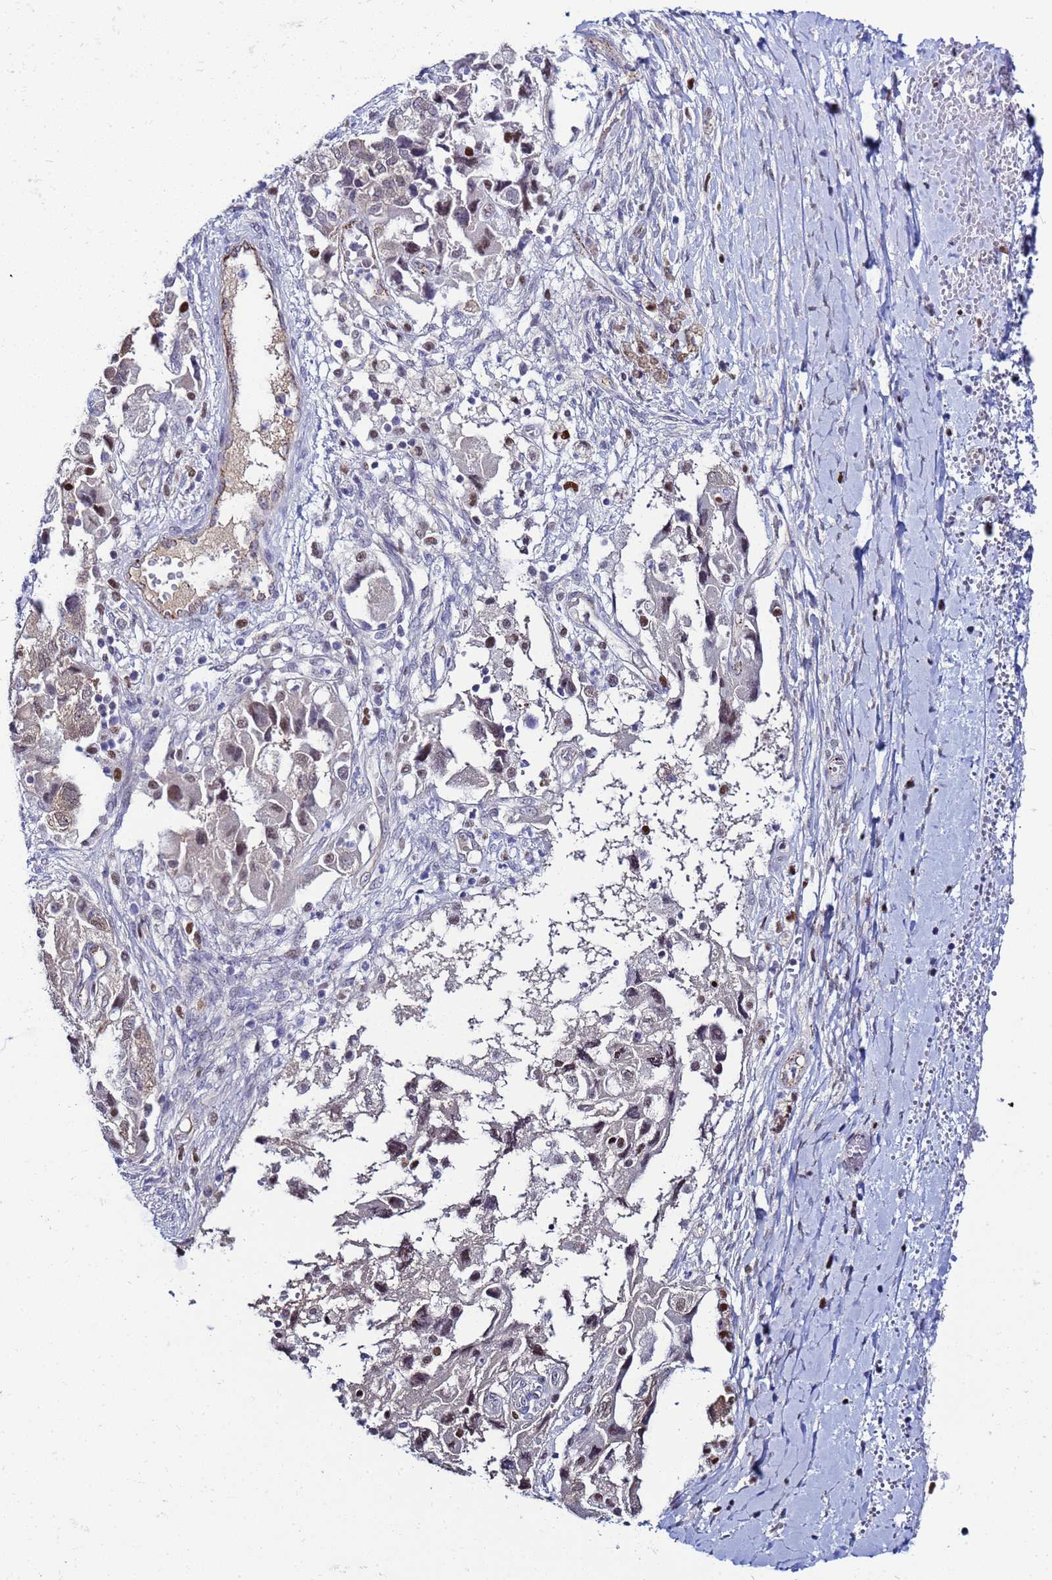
{"staining": {"intensity": "moderate", "quantity": "25%-75%", "location": "cytoplasmic/membranous,nuclear"}, "tissue": "ovarian cancer", "cell_type": "Tumor cells", "image_type": "cancer", "snomed": [{"axis": "morphology", "description": "Carcinoma, NOS"}, {"axis": "morphology", "description": "Cystadenocarcinoma, serous, NOS"}, {"axis": "topography", "description": "Ovary"}], "caption": "The histopathology image reveals staining of ovarian cancer (serous cystadenocarcinoma), revealing moderate cytoplasmic/membranous and nuclear protein positivity (brown color) within tumor cells. (Stains: DAB in brown, nuclei in blue, Microscopy: brightfield microscopy at high magnification).", "gene": "SLC25A37", "patient": {"sex": "female", "age": 69}}